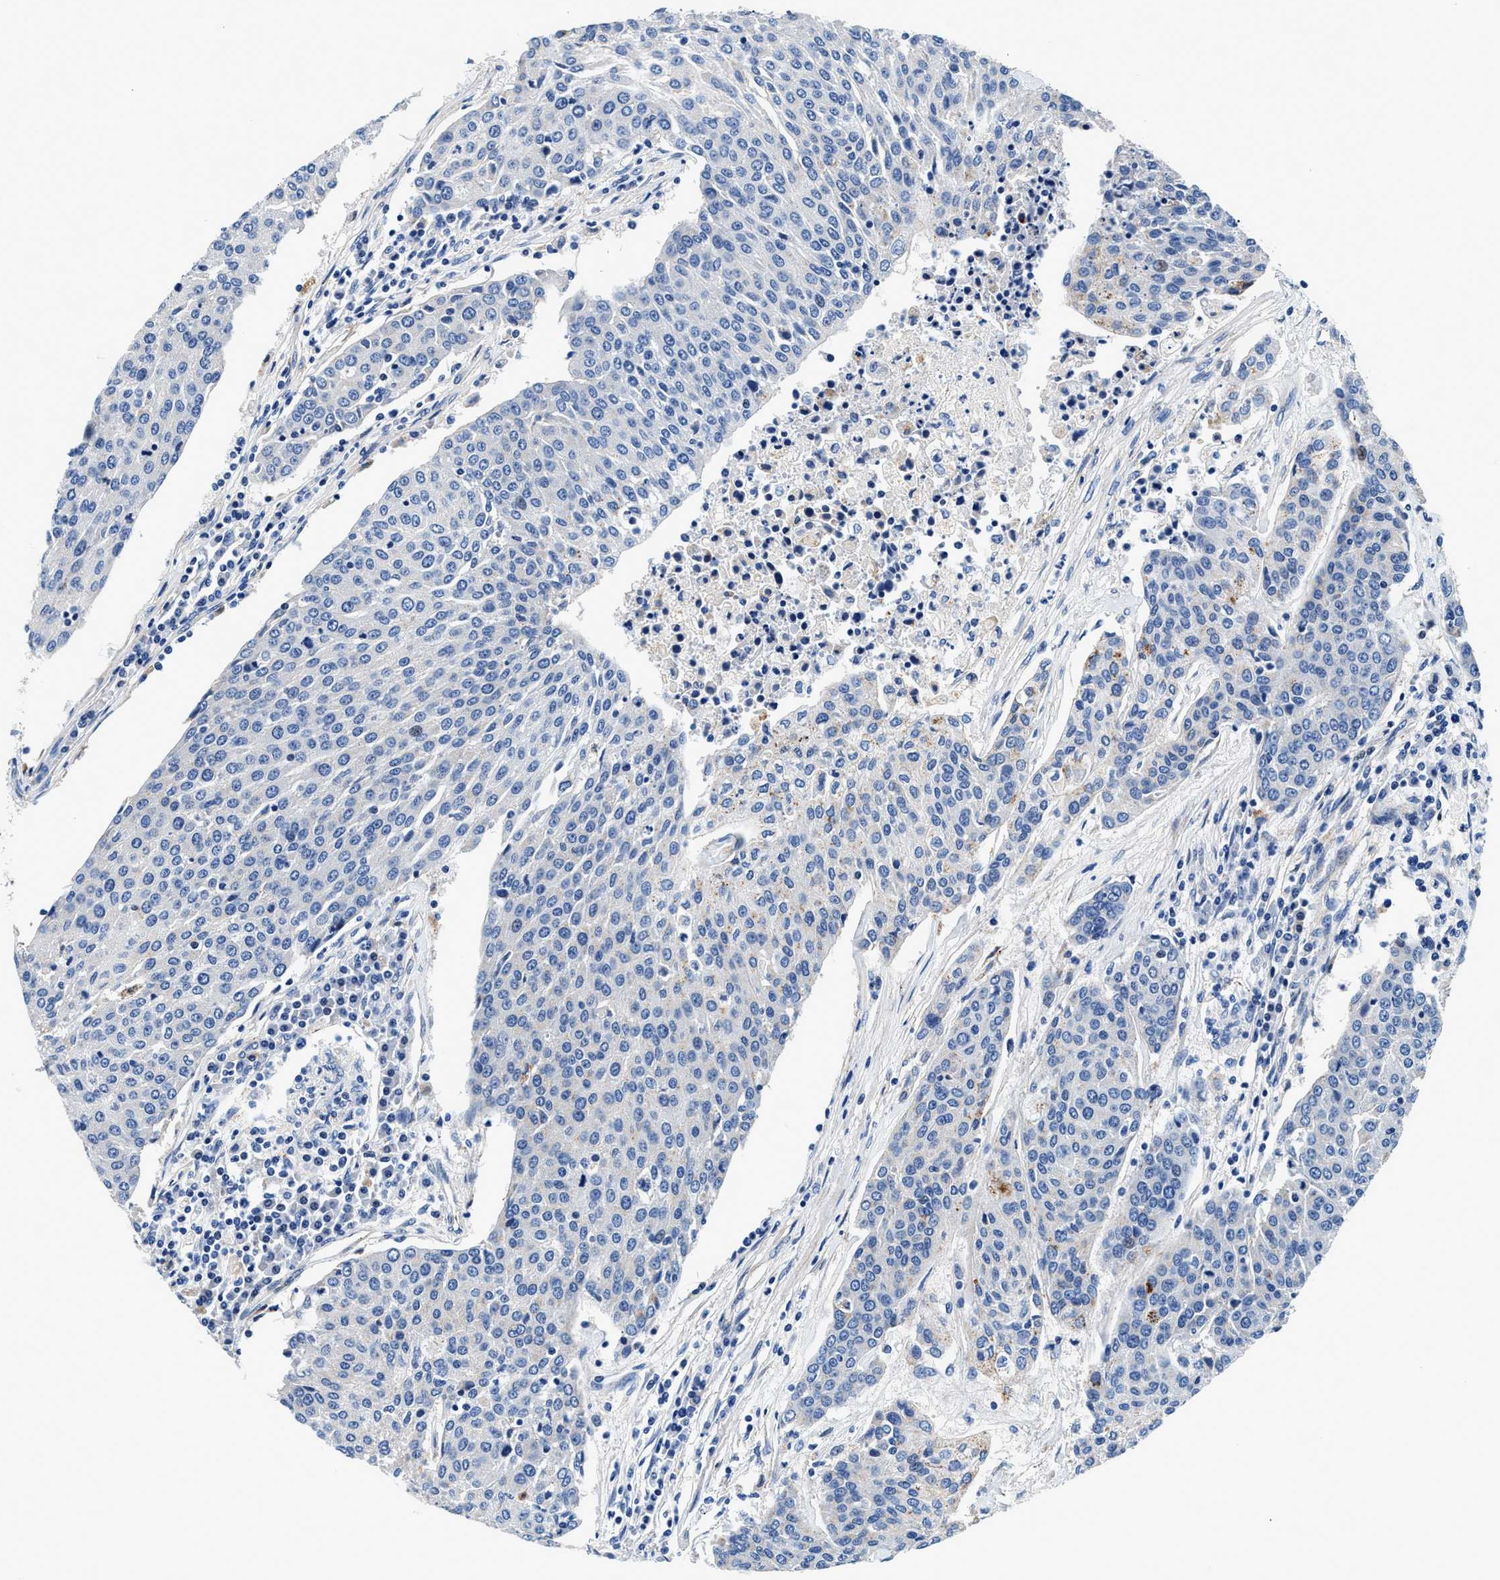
{"staining": {"intensity": "negative", "quantity": "none", "location": "none"}, "tissue": "urothelial cancer", "cell_type": "Tumor cells", "image_type": "cancer", "snomed": [{"axis": "morphology", "description": "Urothelial carcinoma, High grade"}, {"axis": "topography", "description": "Urinary bladder"}], "caption": "High-grade urothelial carcinoma stained for a protein using IHC reveals no staining tumor cells.", "gene": "DAG1", "patient": {"sex": "female", "age": 85}}